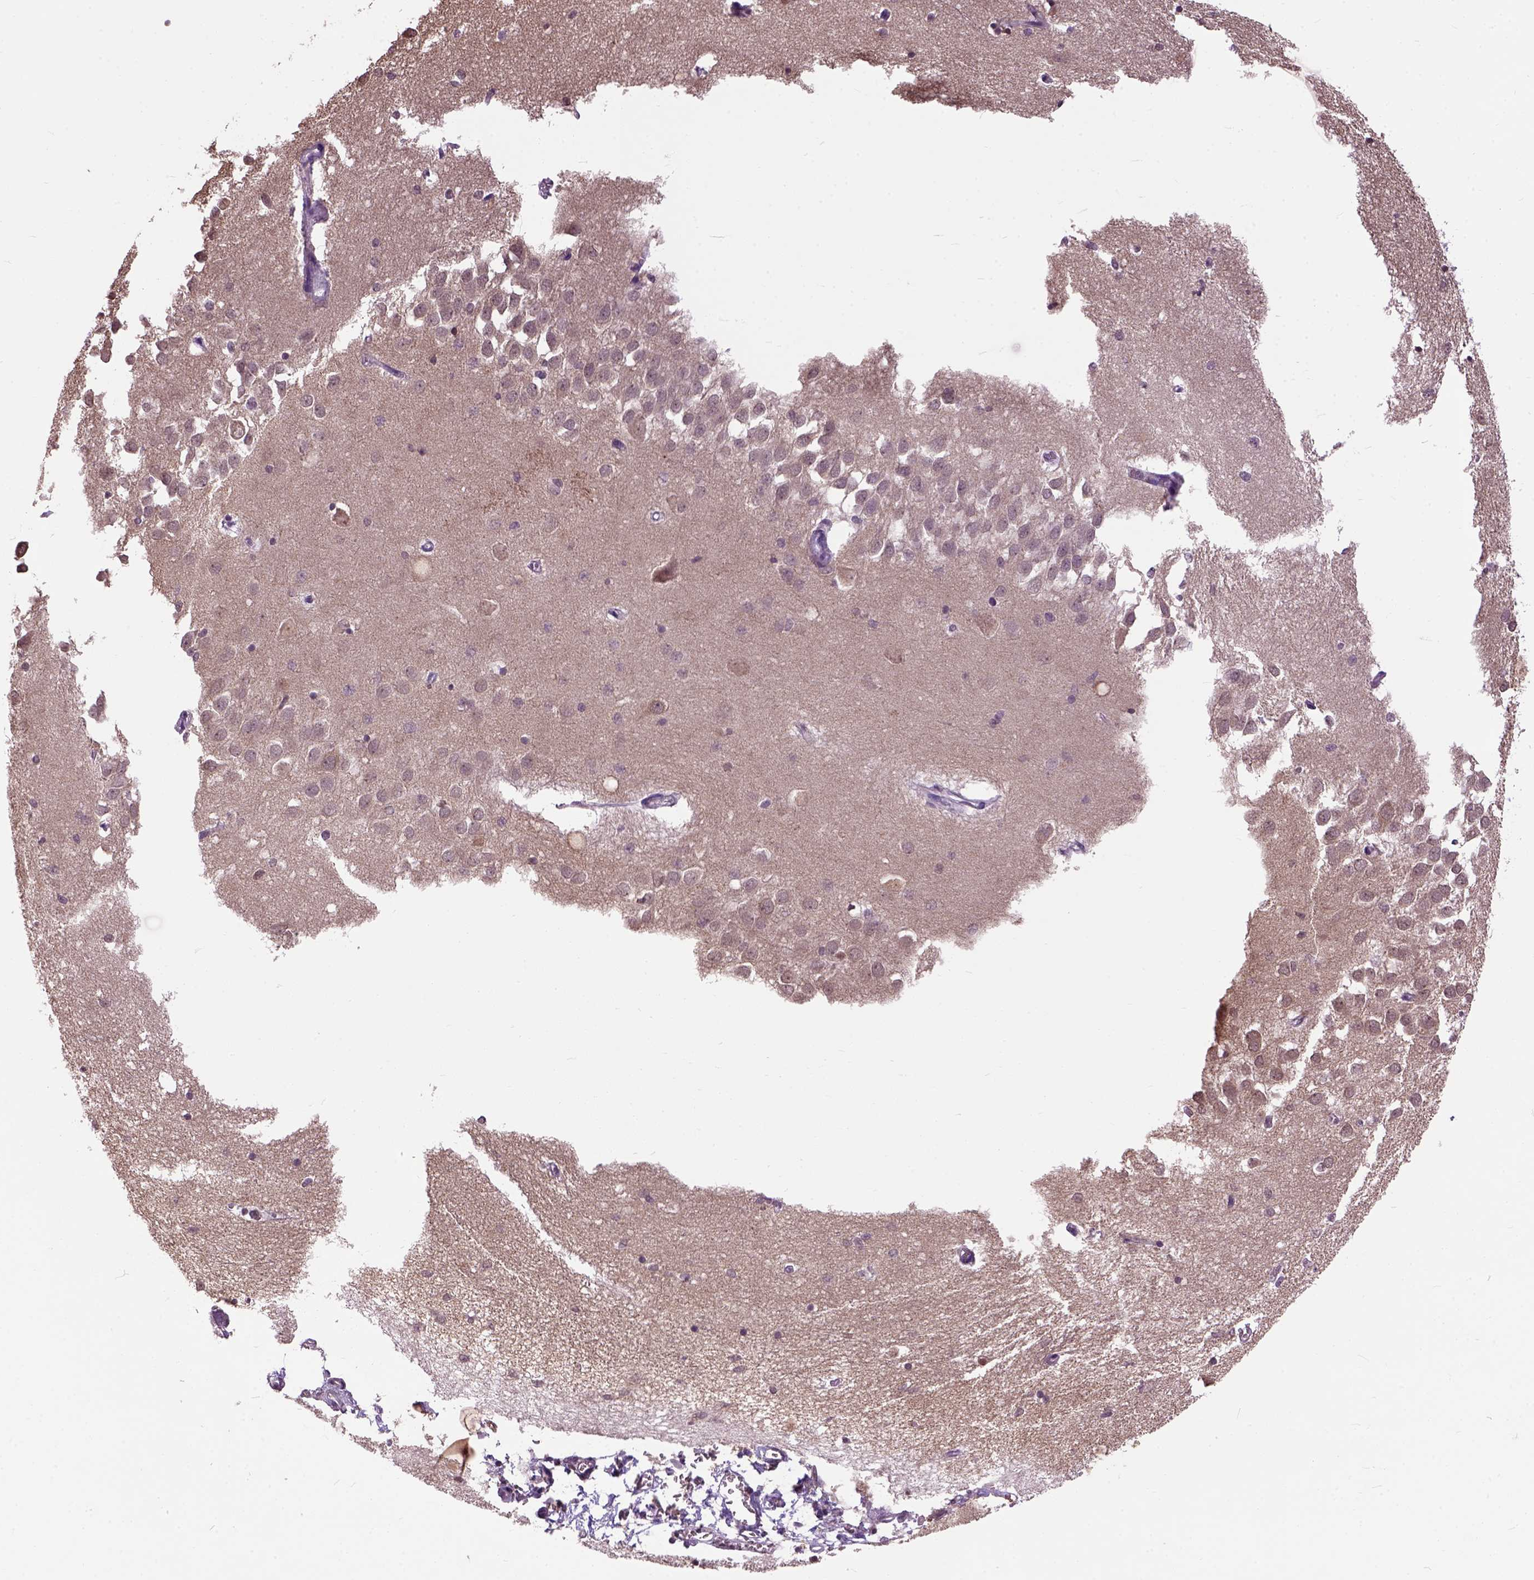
{"staining": {"intensity": "negative", "quantity": "none", "location": "none"}, "tissue": "hippocampus", "cell_type": "Glial cells", "image_type": "normal", "snomed": [{"axis": "morphology", "description": "Normal tissue, NOS"}, {"axis": "topography", "description": "Lateral ventricle wall"}, {"axis": "topography", "description": "Hippocampus"}], "caption": "Immunohistochemistry photomicrograph of normal hippocampus stained for a protein (brown), which reveals no positivity in glial cells. (Stains: DAB (3,3'-diaminobenzidine) immunohistochemistry (IHC) with hematoxylin counter stain, Microscopy: brightfield microscopy at high magnification).", "gene": "MAPT", "patient": {"sex": "female", "age": 63}}